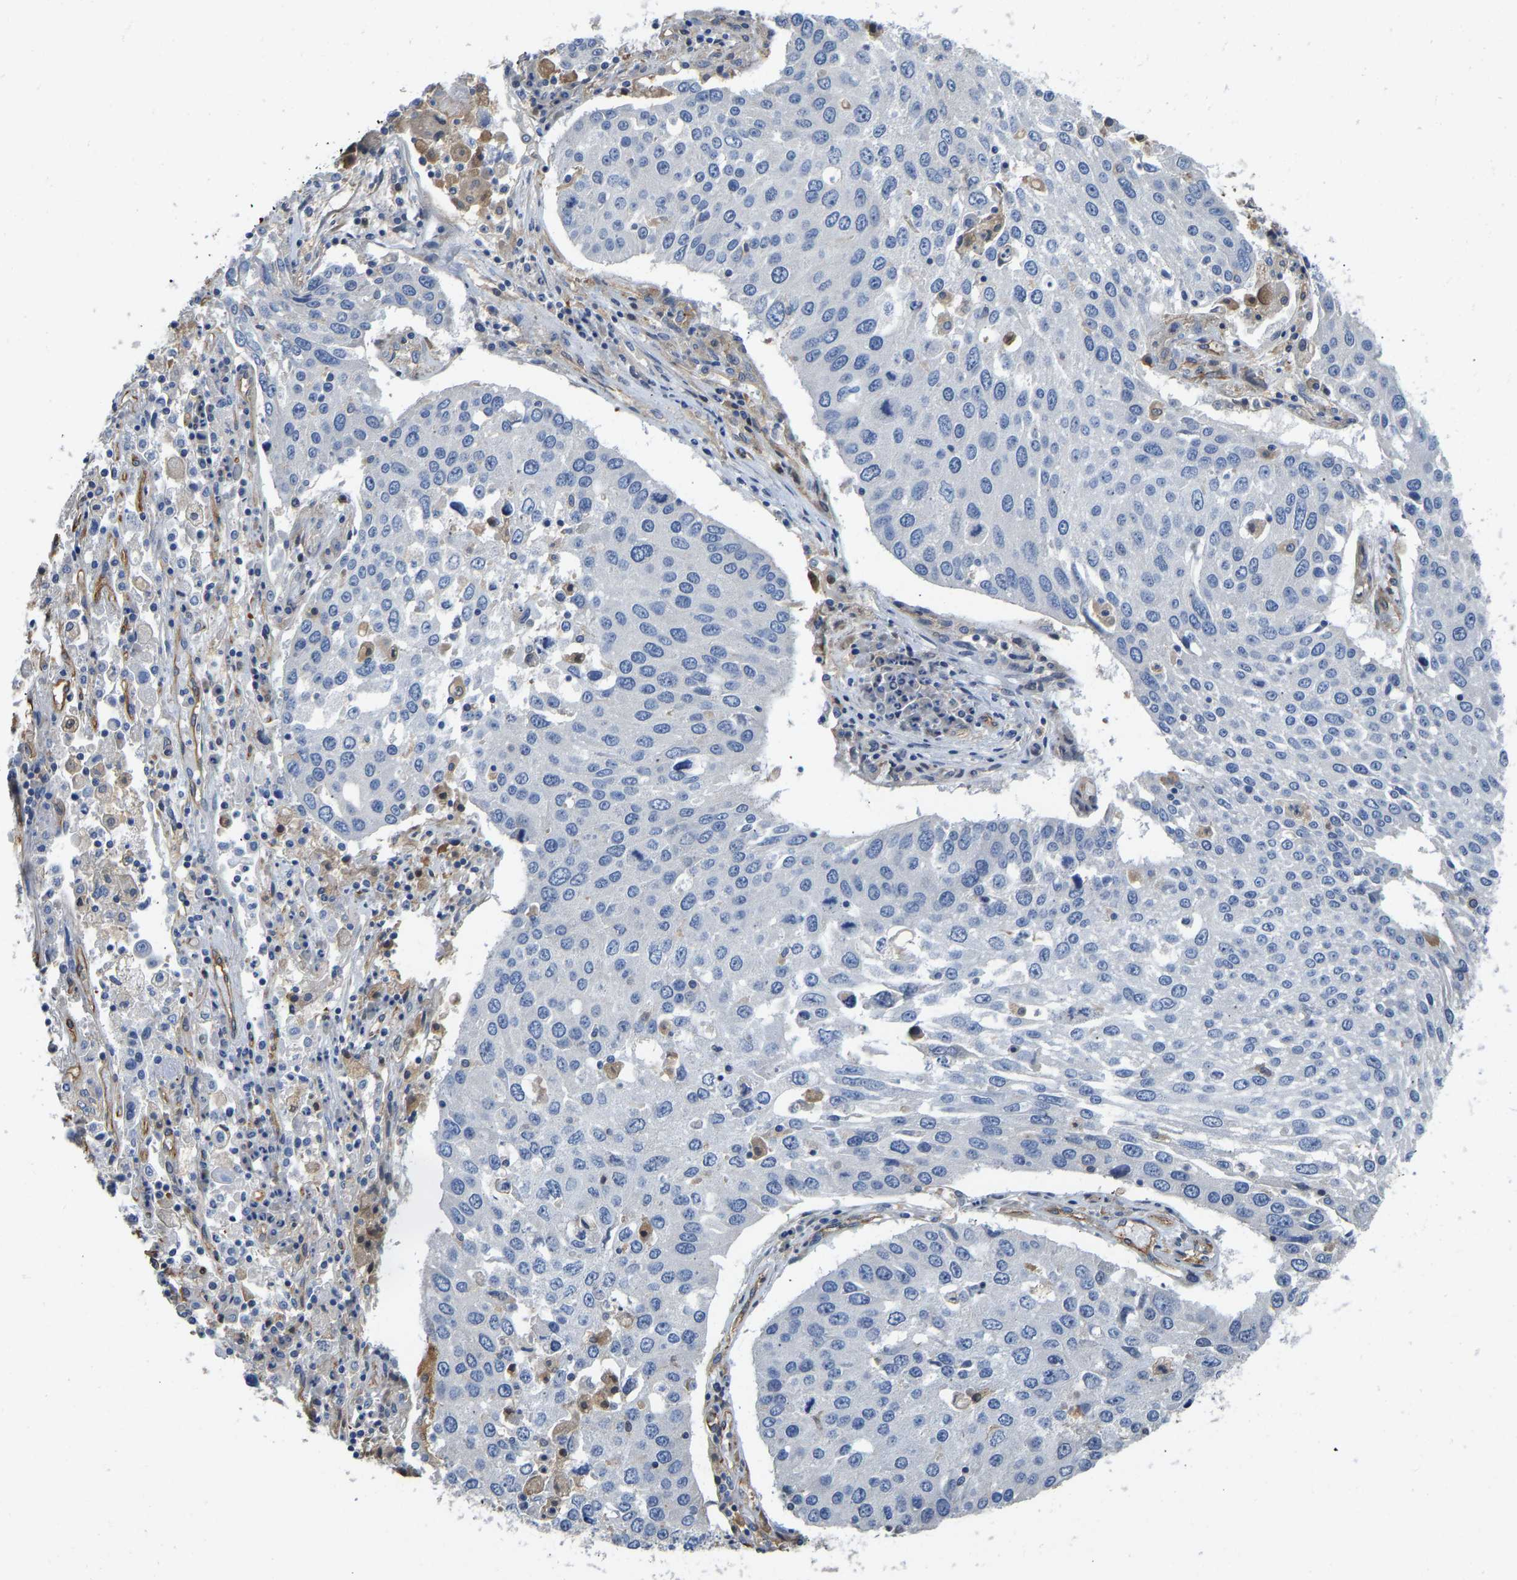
{"staining": {"intensity": "negative", "quantity": "none", "location": "none"}, "tissue": "lung cancer", "cell_type": "Tumor cells", "image_type": "cancer", "snomed": [{"axis": "morphology", "description": "Squamous cell carcinoma, NOS"}, {"axis": "topography", "description": "Lung"}], "caption": "DAB immunohistochemical staining of human lung cancer (squamous cell carcinoma) shows no significant positivity in tumor cells. (DAB (3,3'-diaminobenzidine) immunohistochemistry (IHC) with hematoxylin counter stain).", "gene": "ELMO2", "patient": {"sex": "male", "age": 65}}